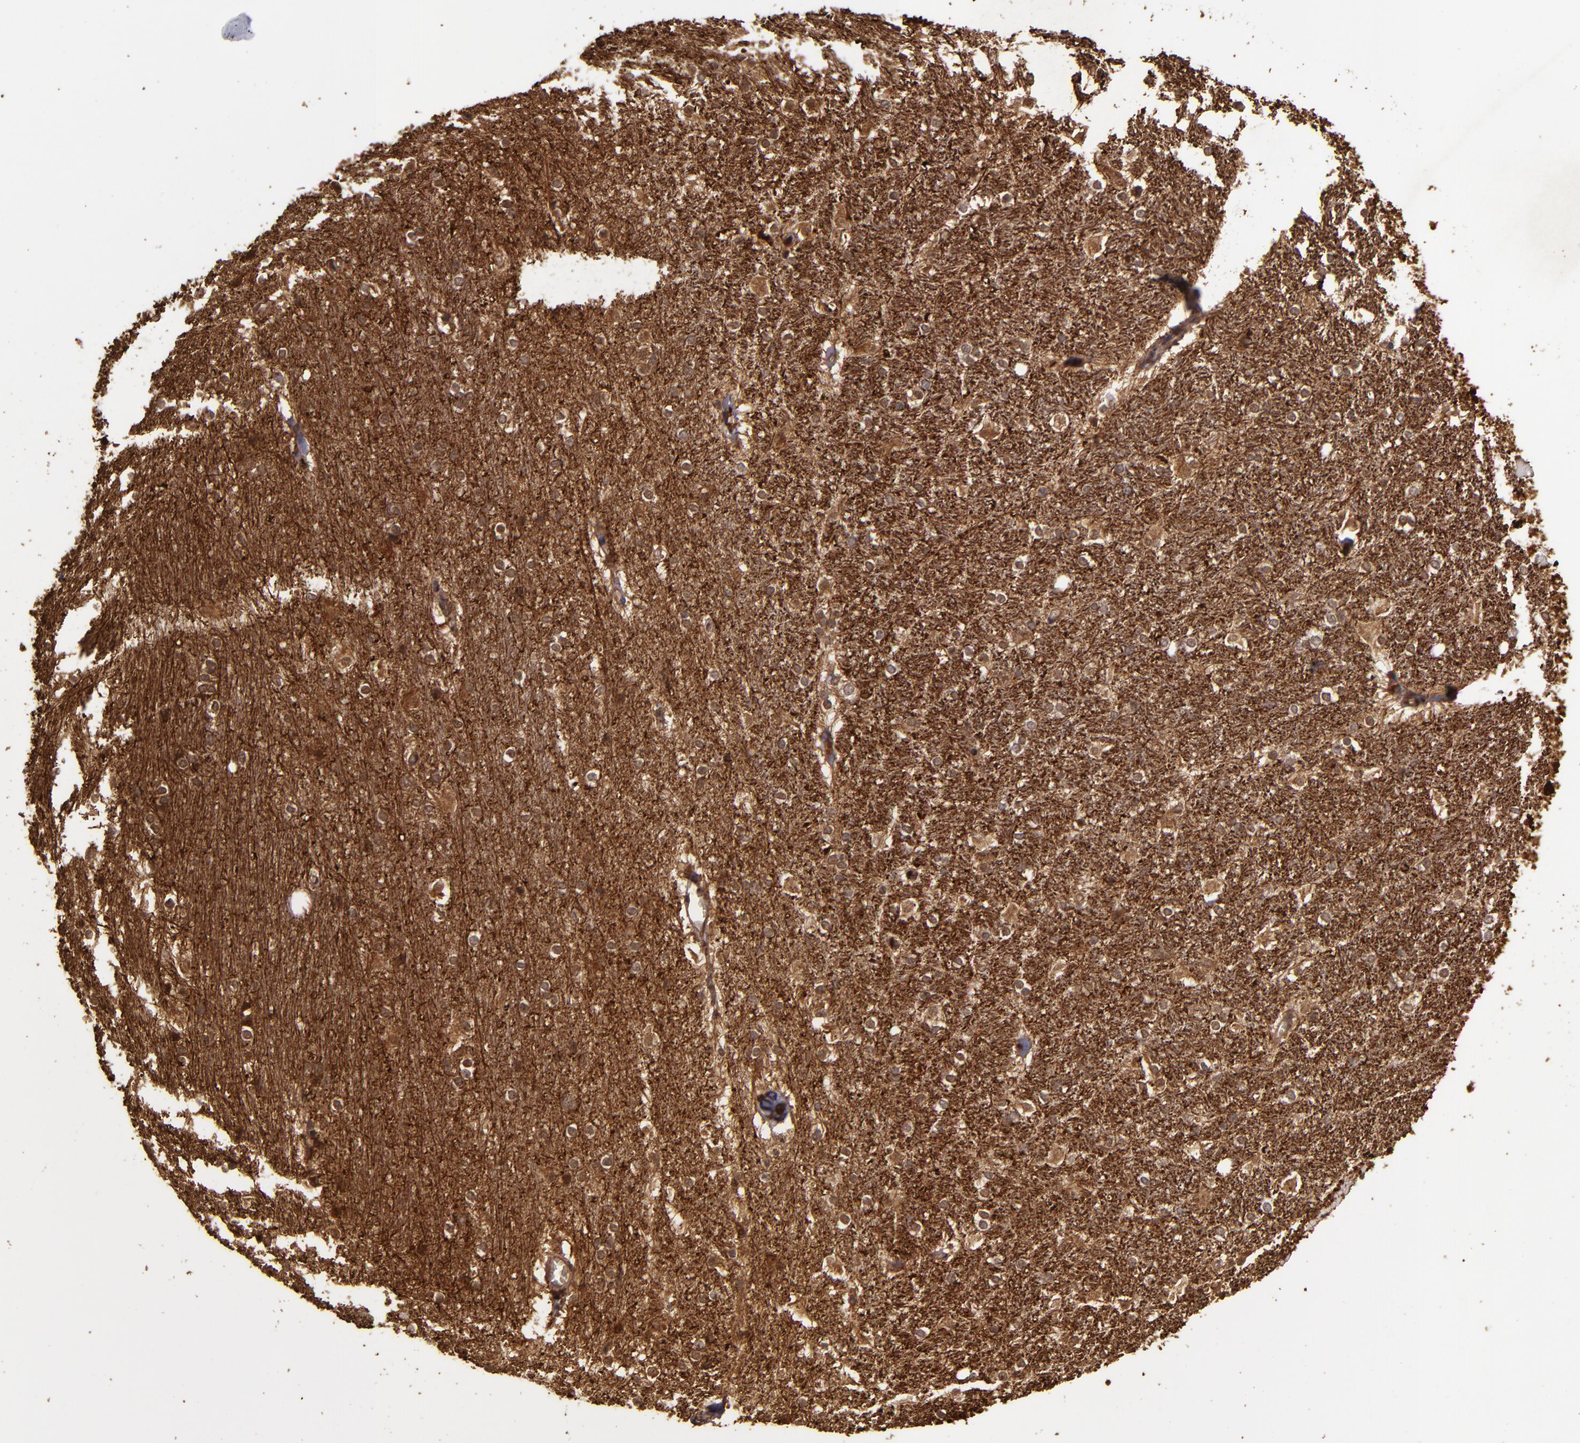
{"staining": {"intensity": "moderate", "quantity": ">75%", "location": "cytoplasmic/membranous"}, "tissue": "hippocampus", "cell_type": "Glial cells", "image_type": "normal", "snomed": [{"axis": "morphology", "description": "Normal tissue, NOS"}, {"axis": "topography", "description": "Hippocampus"}], "caption": "Glial cells reveal medium levels of moderate cytoplasmic/membranous staining in about >75% of cells in benign hippocampus. Using DAB (3,3'-diaminobenzidine) (brown) and hematoxylin (blue) stains, captured at high magnification using brightfield microscopy.", "gene": "SNCB", "patient": {"sex": "female", "age": 19}}